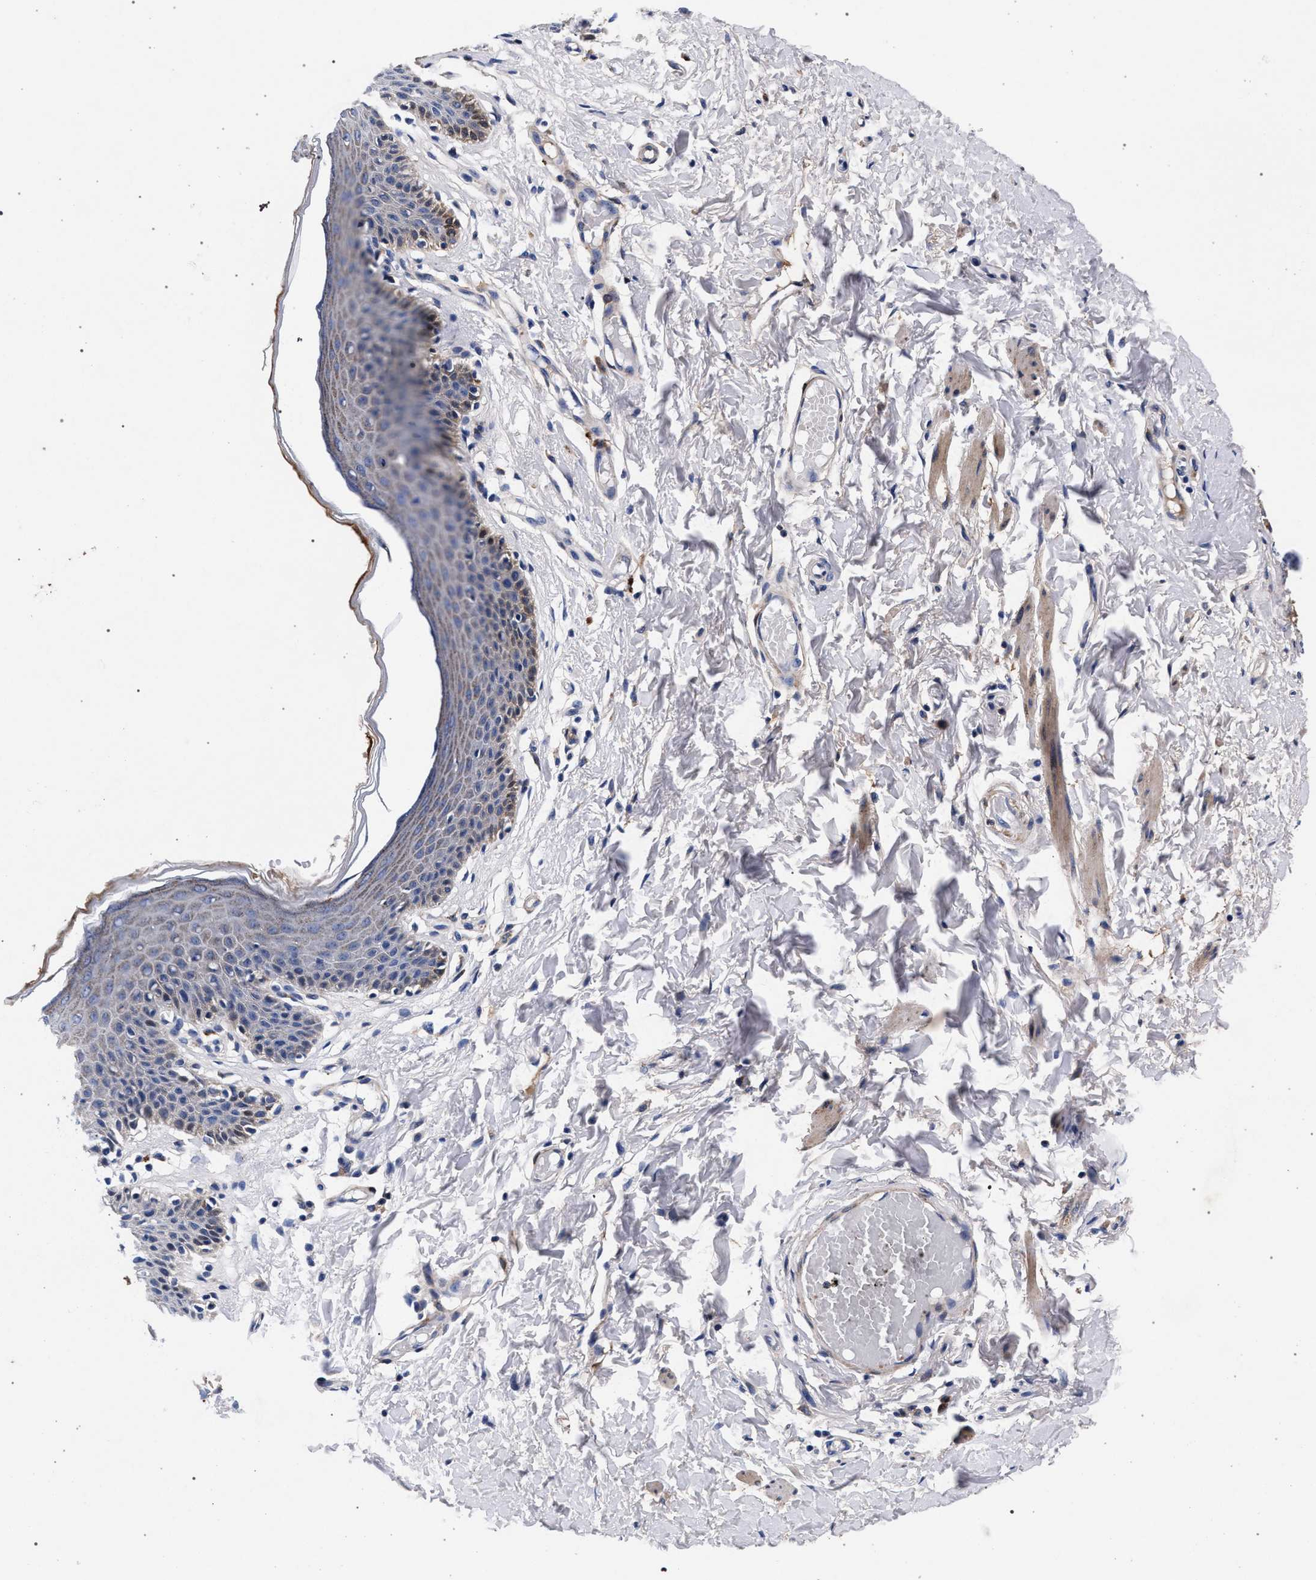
{"staining": {"intensity": "weak", "quantity": "25%-75%", "location": "cytoplasmic/membranous"}, "tissue": "skin", "cell_type": "Epidermal cells", "image_type": "normal", "snomed": [{"axis": "morphology", "description": "Normal tissue, NOS"}, {"axis": "topography", "description": "Vulva"}], "caption": "Immunohistochemistry image of unremarkable human skin stained for a protein (brown), which reveals low levels of weak cytoplasmic/membranous expression in about 25%-75% of epidermal cells.", "gene": "ACOX1", "patient": {"sex": "female", "age": 66}}